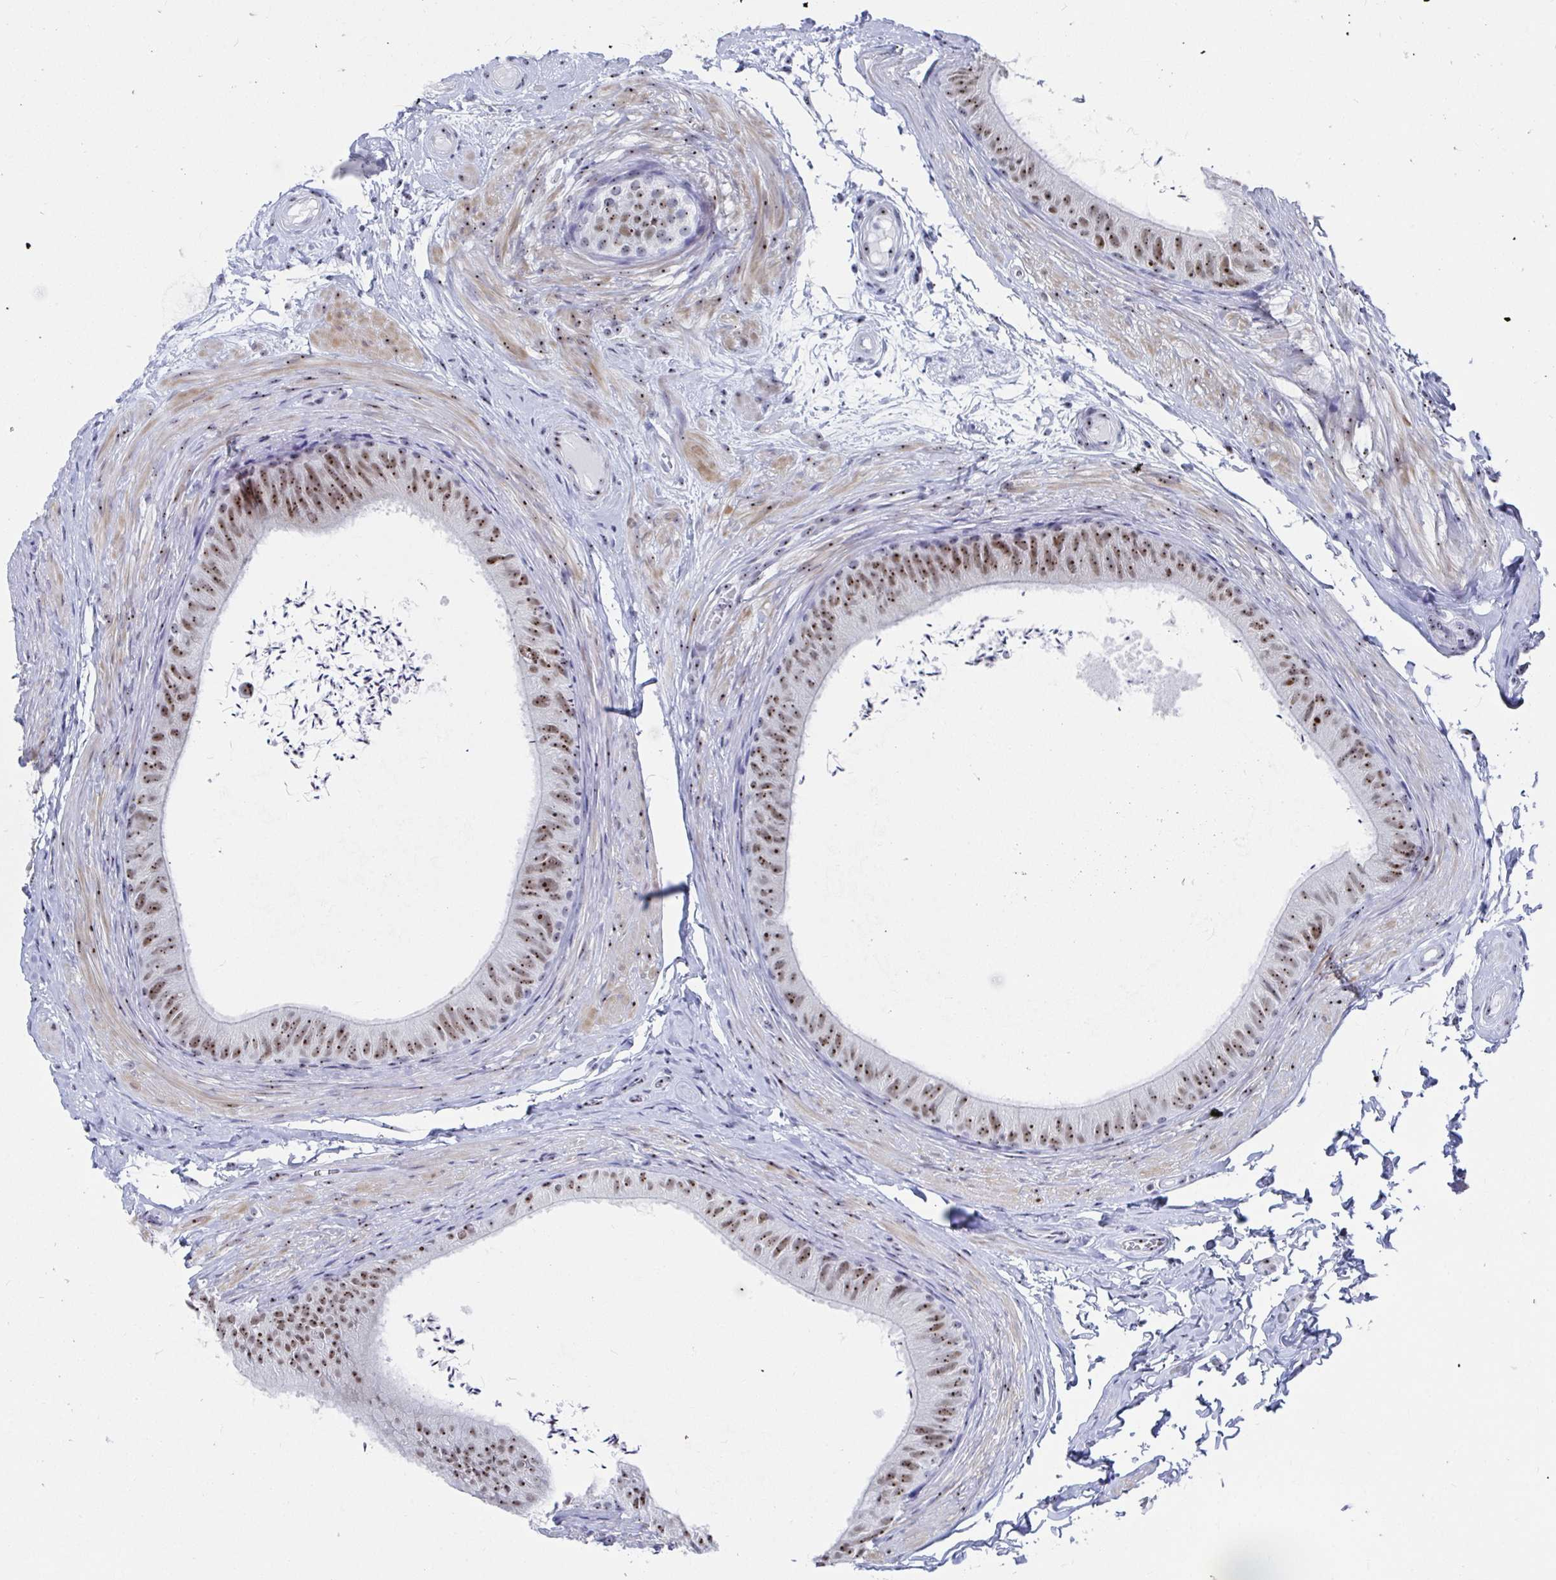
{"staining": {"intensity": "moderate", "quantity": ">75%", "location": "nuclear"}, "tissue": "epididymis", "cell_type": "Glandular cells", "image_type": "normal", "snomed": [{"axis": "morphology", "description": "Normal tissue, NOS"}, {"axis": "topography", "description": "Epididymis, spermatic cord, NOS"}, {"axis": "topography", "description": "Epididymis"}, {"axis": "topography", "description": "Peripheral nerve tissue"}], "caption": "Epididymis stained with DAB (3,3'-diaminobenzidine) IHC demonstrates medium levels of moderate nuclear expression in approximately >75% of glandular cells. The staining was performed using DAB, with brown indicating positive protein expression. Nuclei are stained blue with hematoxylin.", "gene": "SIRT7", "patient": {"sex": "male", "age": 29}}